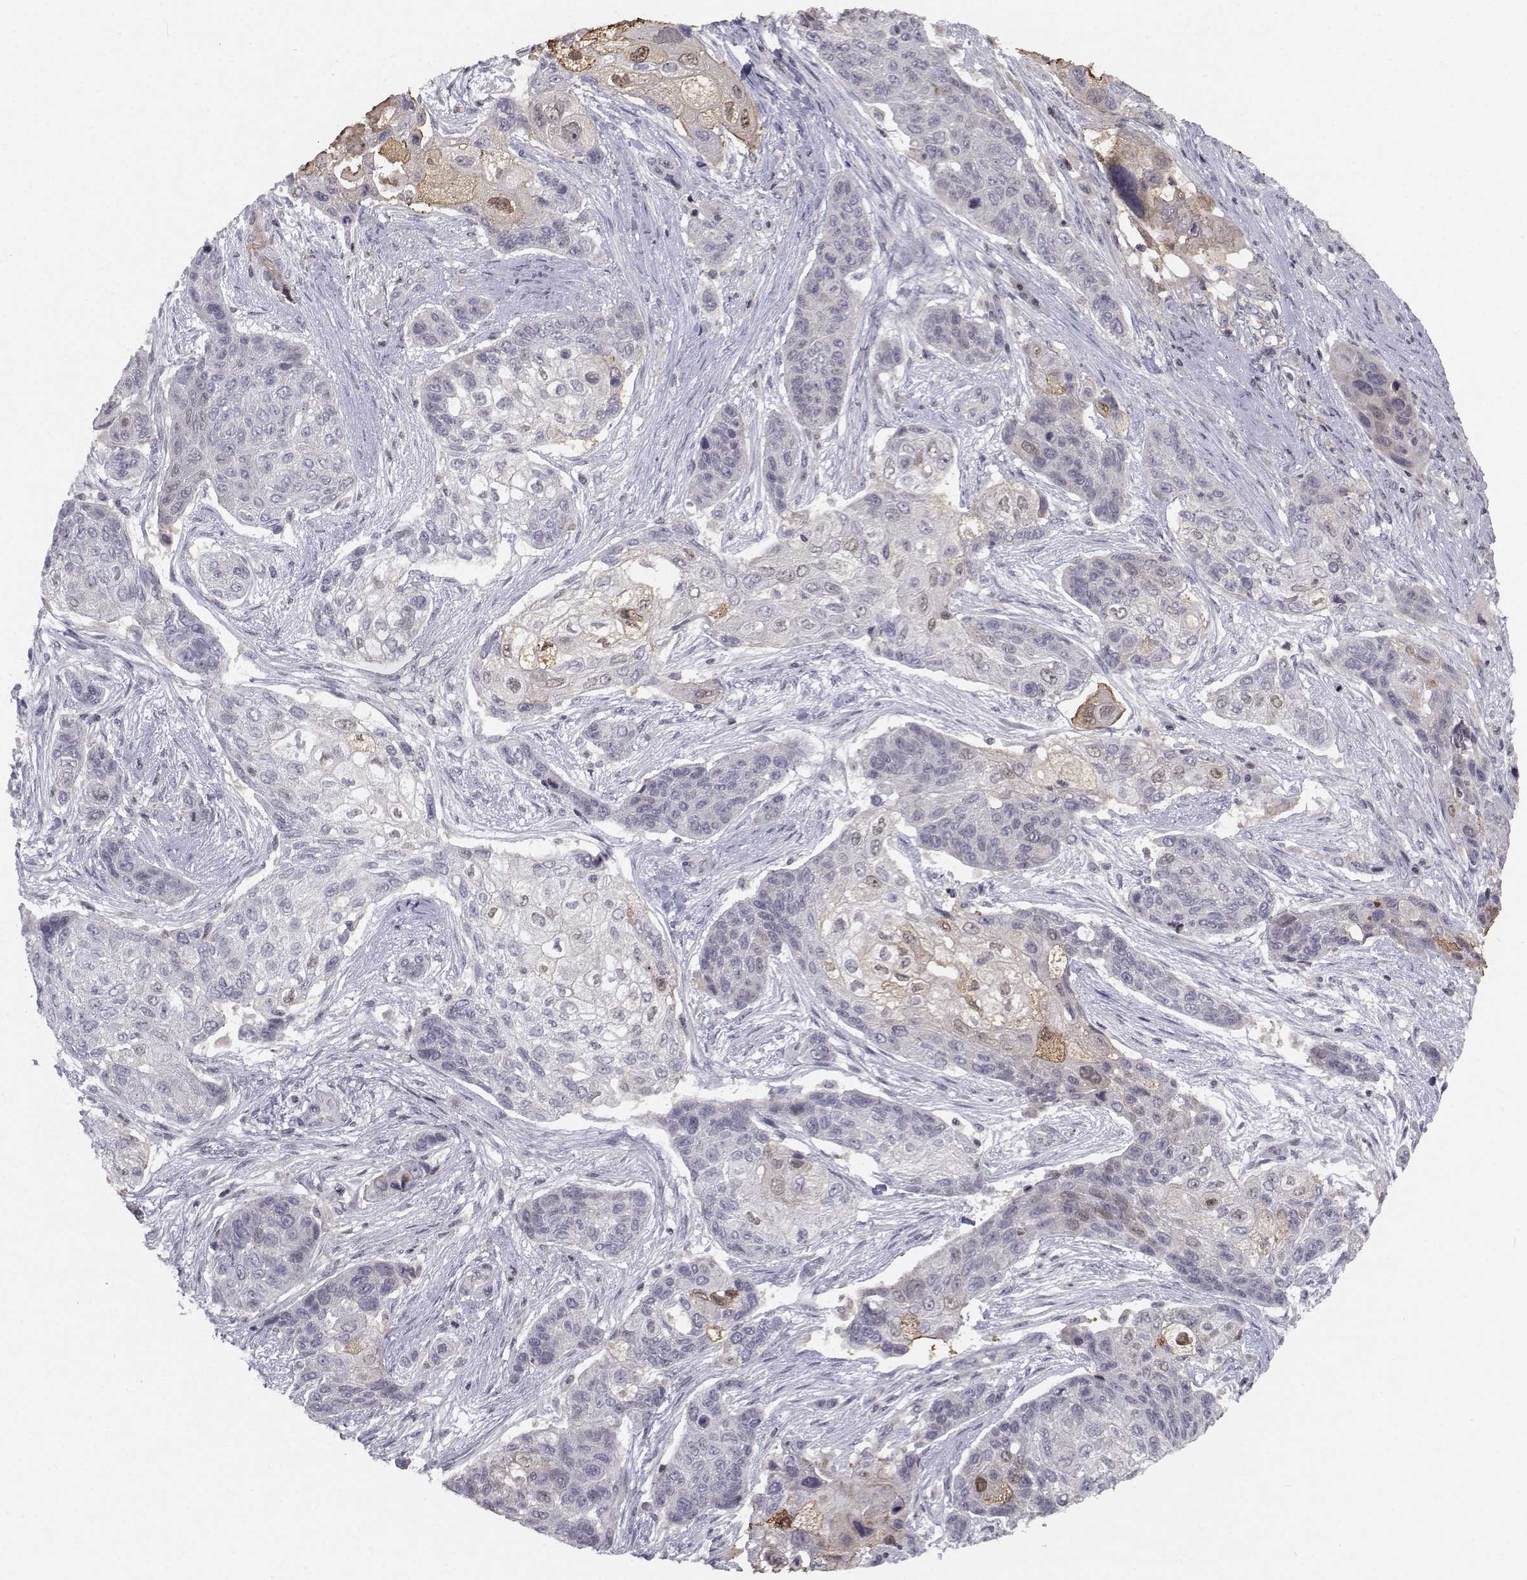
{"staining": {"intensity": "negative", "quantity": "none", "location": "none"}, "tissue": "lung cancer", "cell_type": "Tumor cells", "image_type": "cancer", "snomed": [{"axis": "morphology", "description": "Squamous cell carcinoma, NOS"}, {"axis": "topography", "description": "Lung"}], "caption": "An immunohistochemistry (IHC) histopathology image of lung cancer is shown. There is no staining in tumor cells of lung cancer.", "gene": "PCP4L1", "patient": {"sex": "male", "age": 69}}